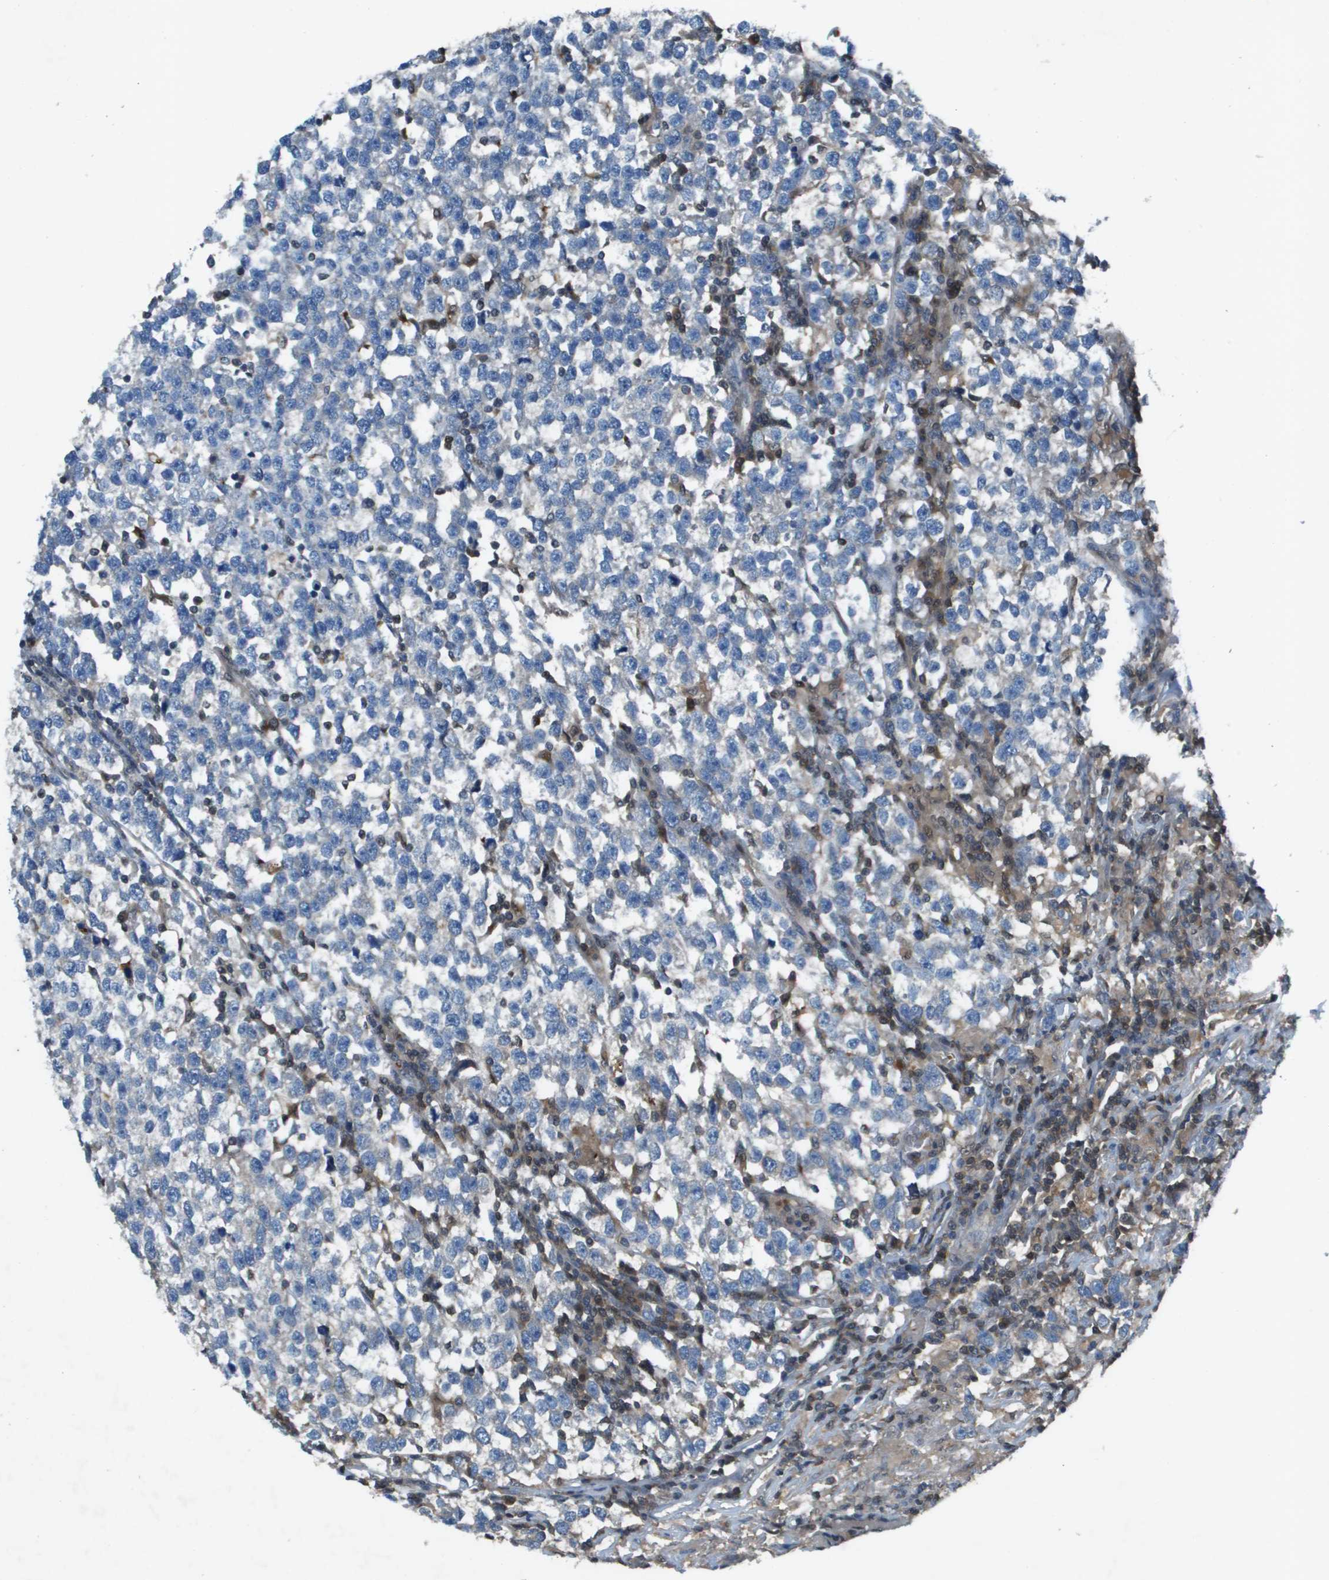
{"staining": {"intensity": "negative", "quantity": "none", "location": "none"}, "tissue": "testis cancer", "cell_type": "Tumor cells", "image_type": "cancer", "snomed": [{"axis": "morphology", "description": "Normal tissue, NOS"}, {"axis": "morphology", "description": "Seminoma, NOS"}, {"axis": "topography", "description": "Testis"}], "caption": "The photomicrograph exhibits no significant staining in tumor cells of testis seminoma.", "gene": "CAMK4", "patient": {"sex": "male", "age": 43}}